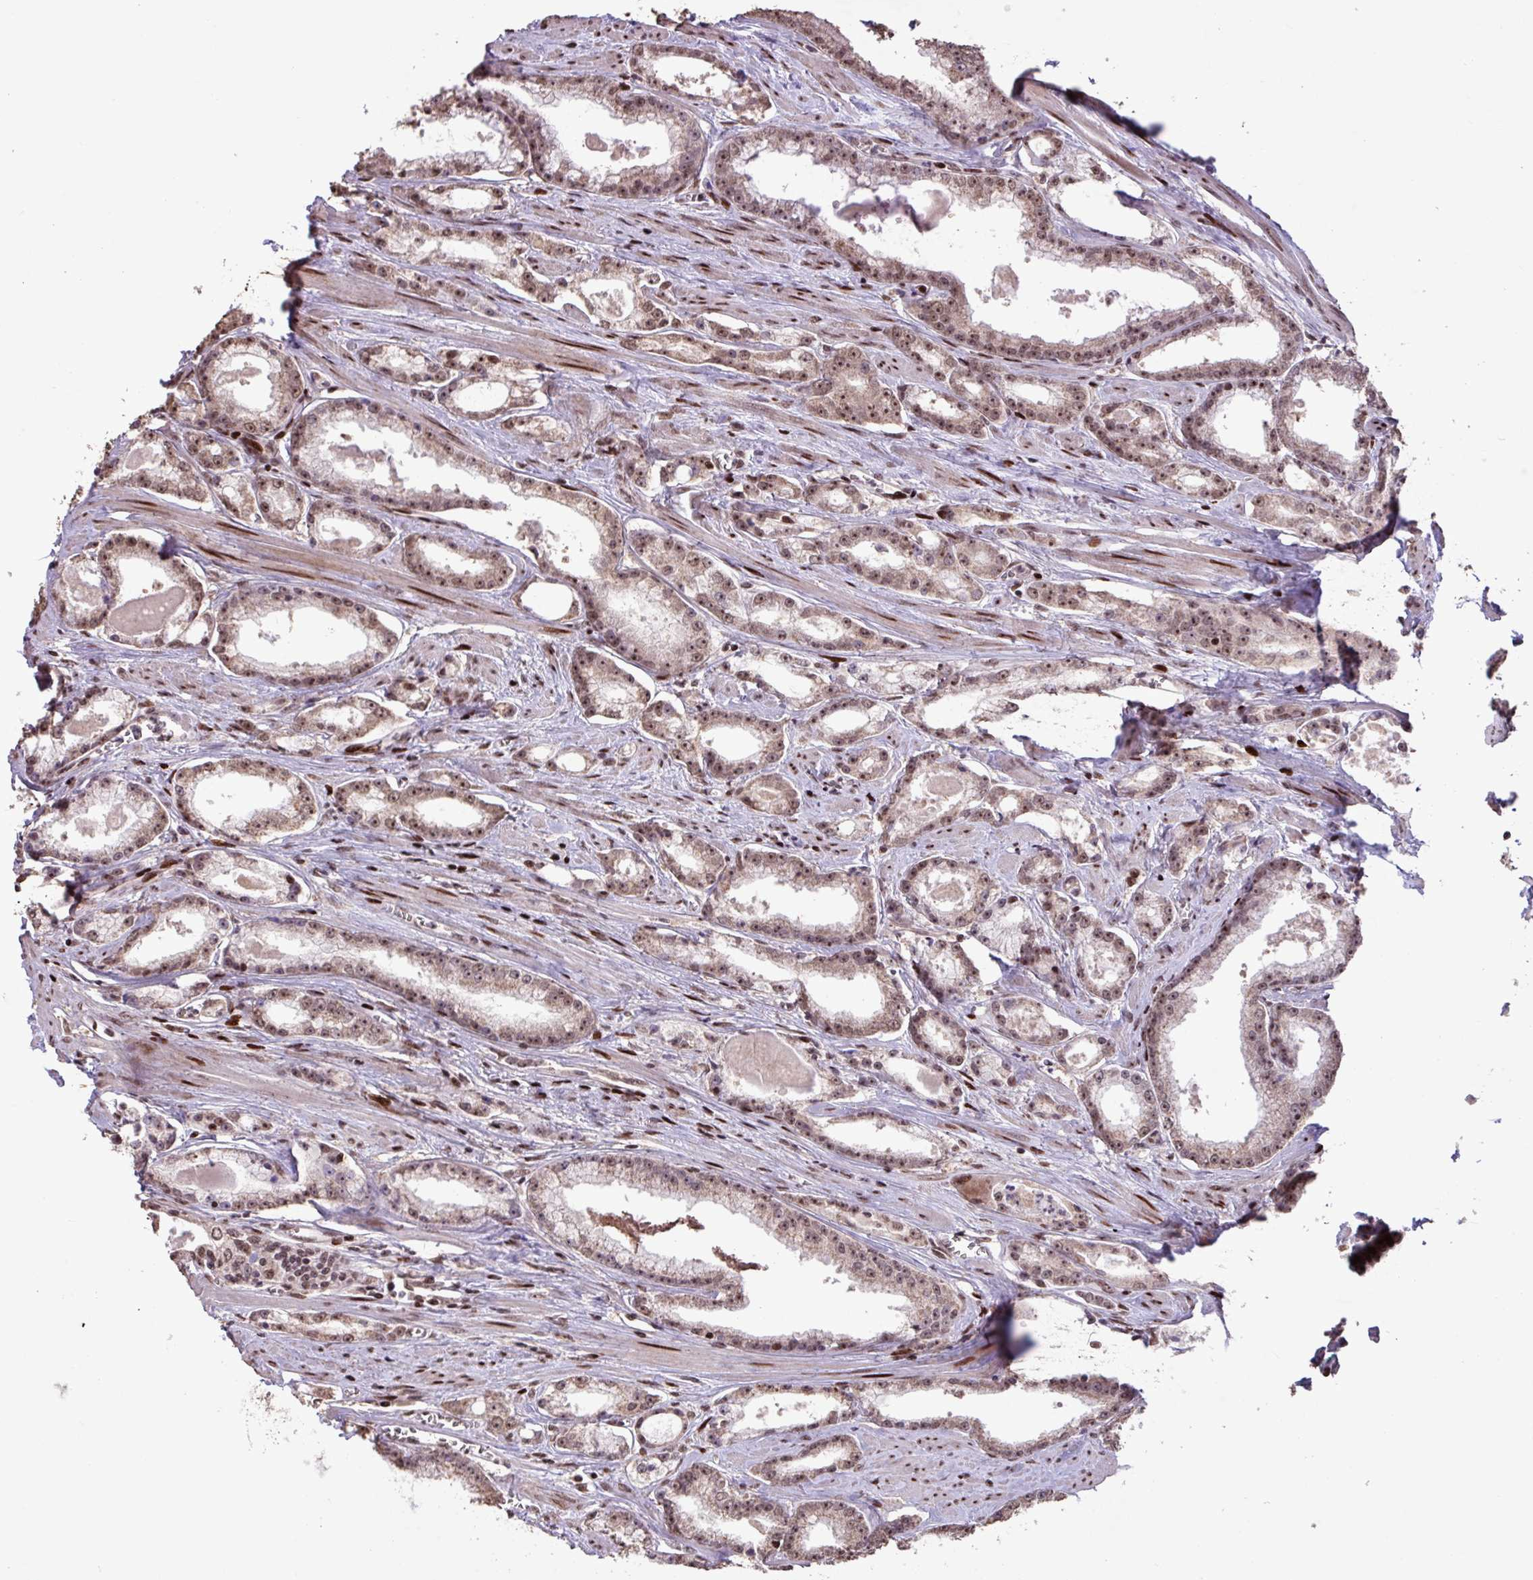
{"staining": {"intensity": "moderate", "quantity": ">75%", "location": "nuclear"}, "tissue": "prostate cancer", "cell_type": "Tumor cells", "image_type": "cancer", "snomed": [{"axis": "morphology", "description": "Adenocarcinoma, Low grade"}, {"axis": "topography", "description": "Prostate and seminal vesicle, NOS"}], "caption": "Adenocarcinoma (low-grade) (prostate) stained with a brown dye exhibits moderate nuclear positive expression in approximately >75% of tumor cells.", "gene": "ZNF709", "patient": {"sex": "male", "age": 60}}